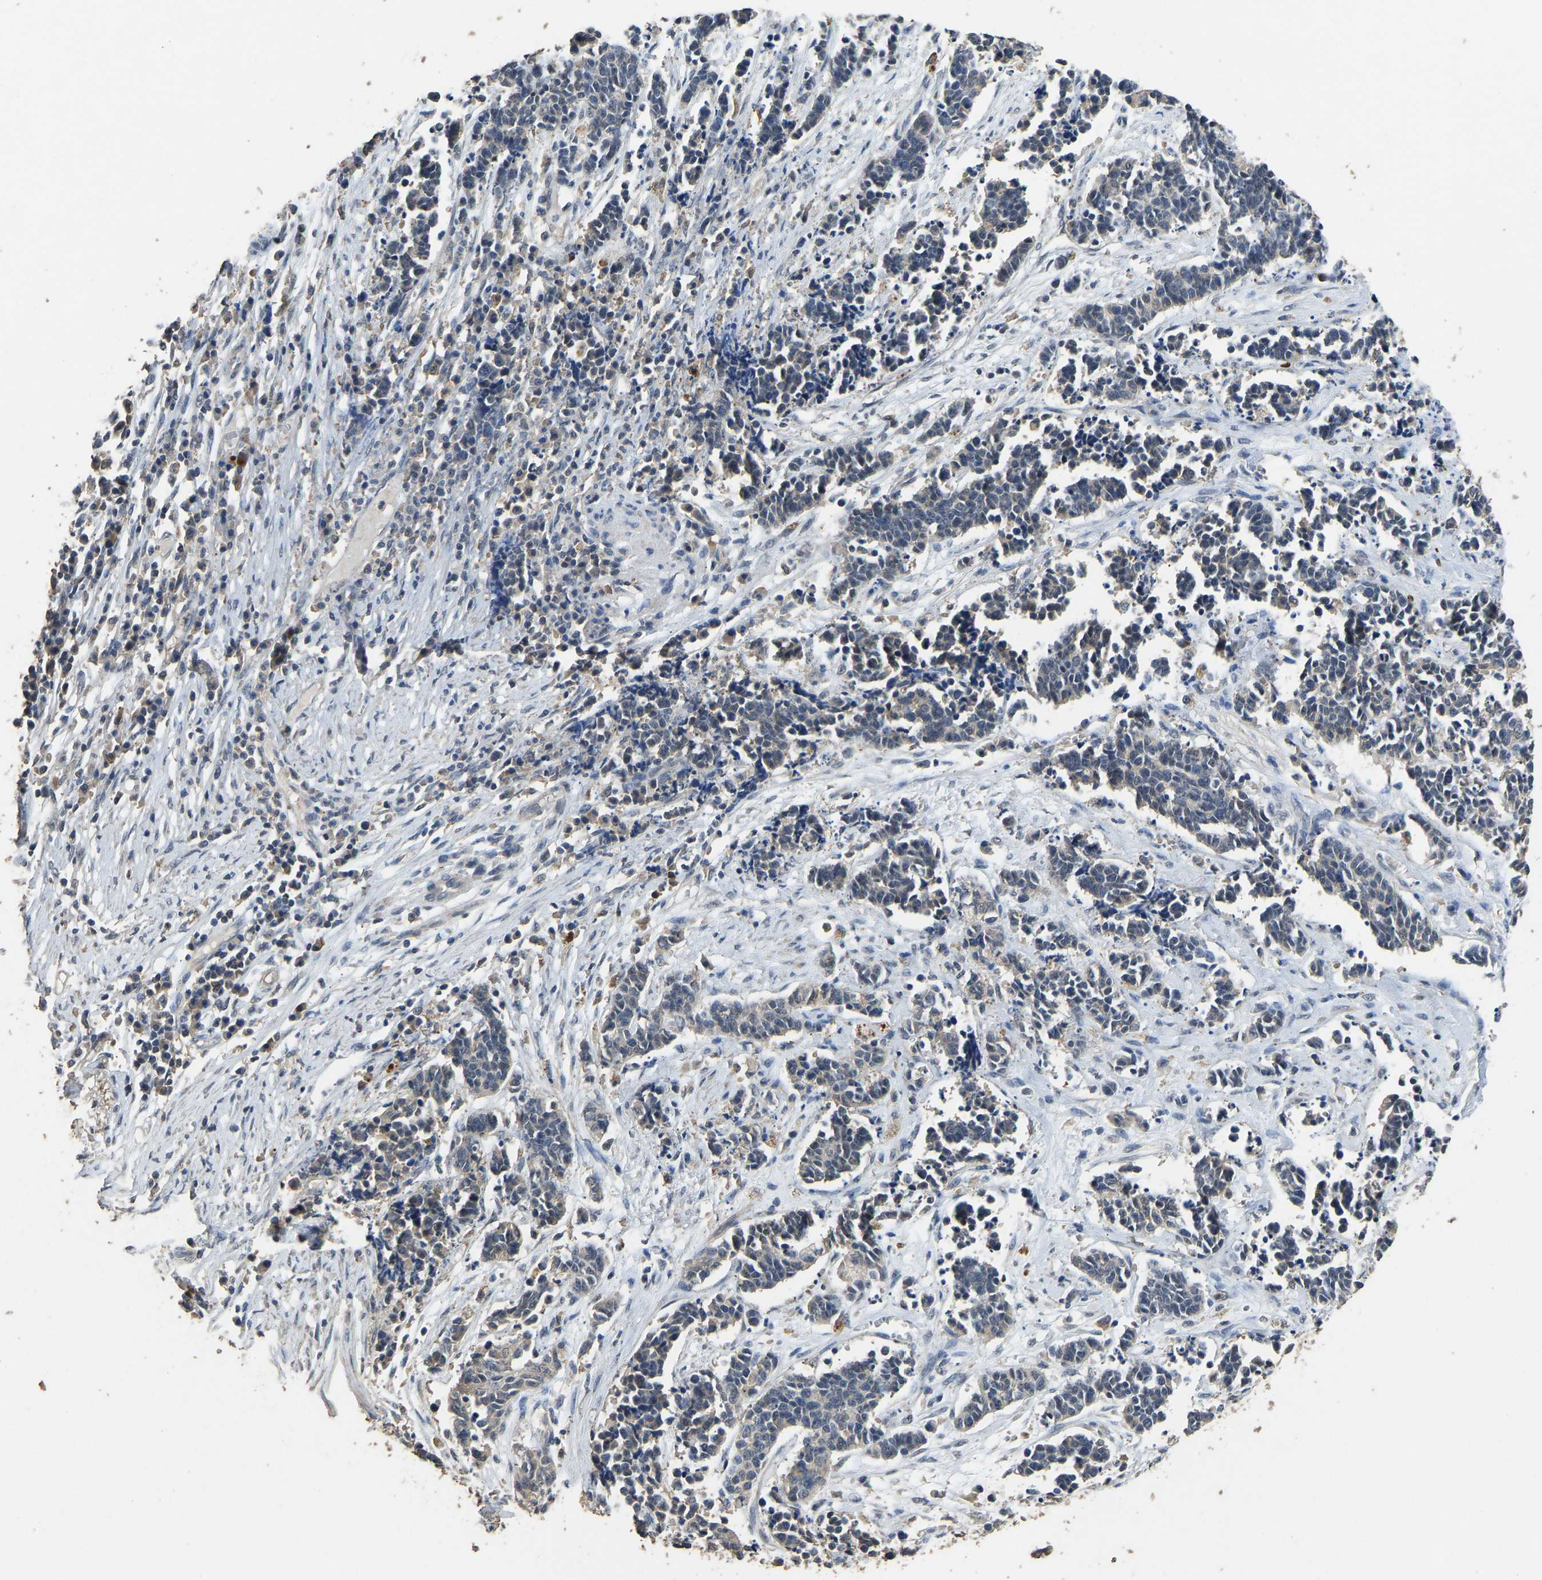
{"staining": {"intensity": "weak", "quantity": "25%-75%", "location": "cytoplasmic/membranous"}, "tissue": "cervical cancer", "cell_type": "Tumor cells", "image_type": "cancer", "snomed": [{"axis": "morphology", "description": "Squamous cell carcinoma, NOS"}, {"axis": "topography", "description": "Cervix"}], "caption": "A photomicrograph of cervical cancer stained for a protein displays weak cytoplasmic/membranous brown staining in tumor cells.", "gene": "CIDEC", "patient": {"sex": "female", "age": 35}}